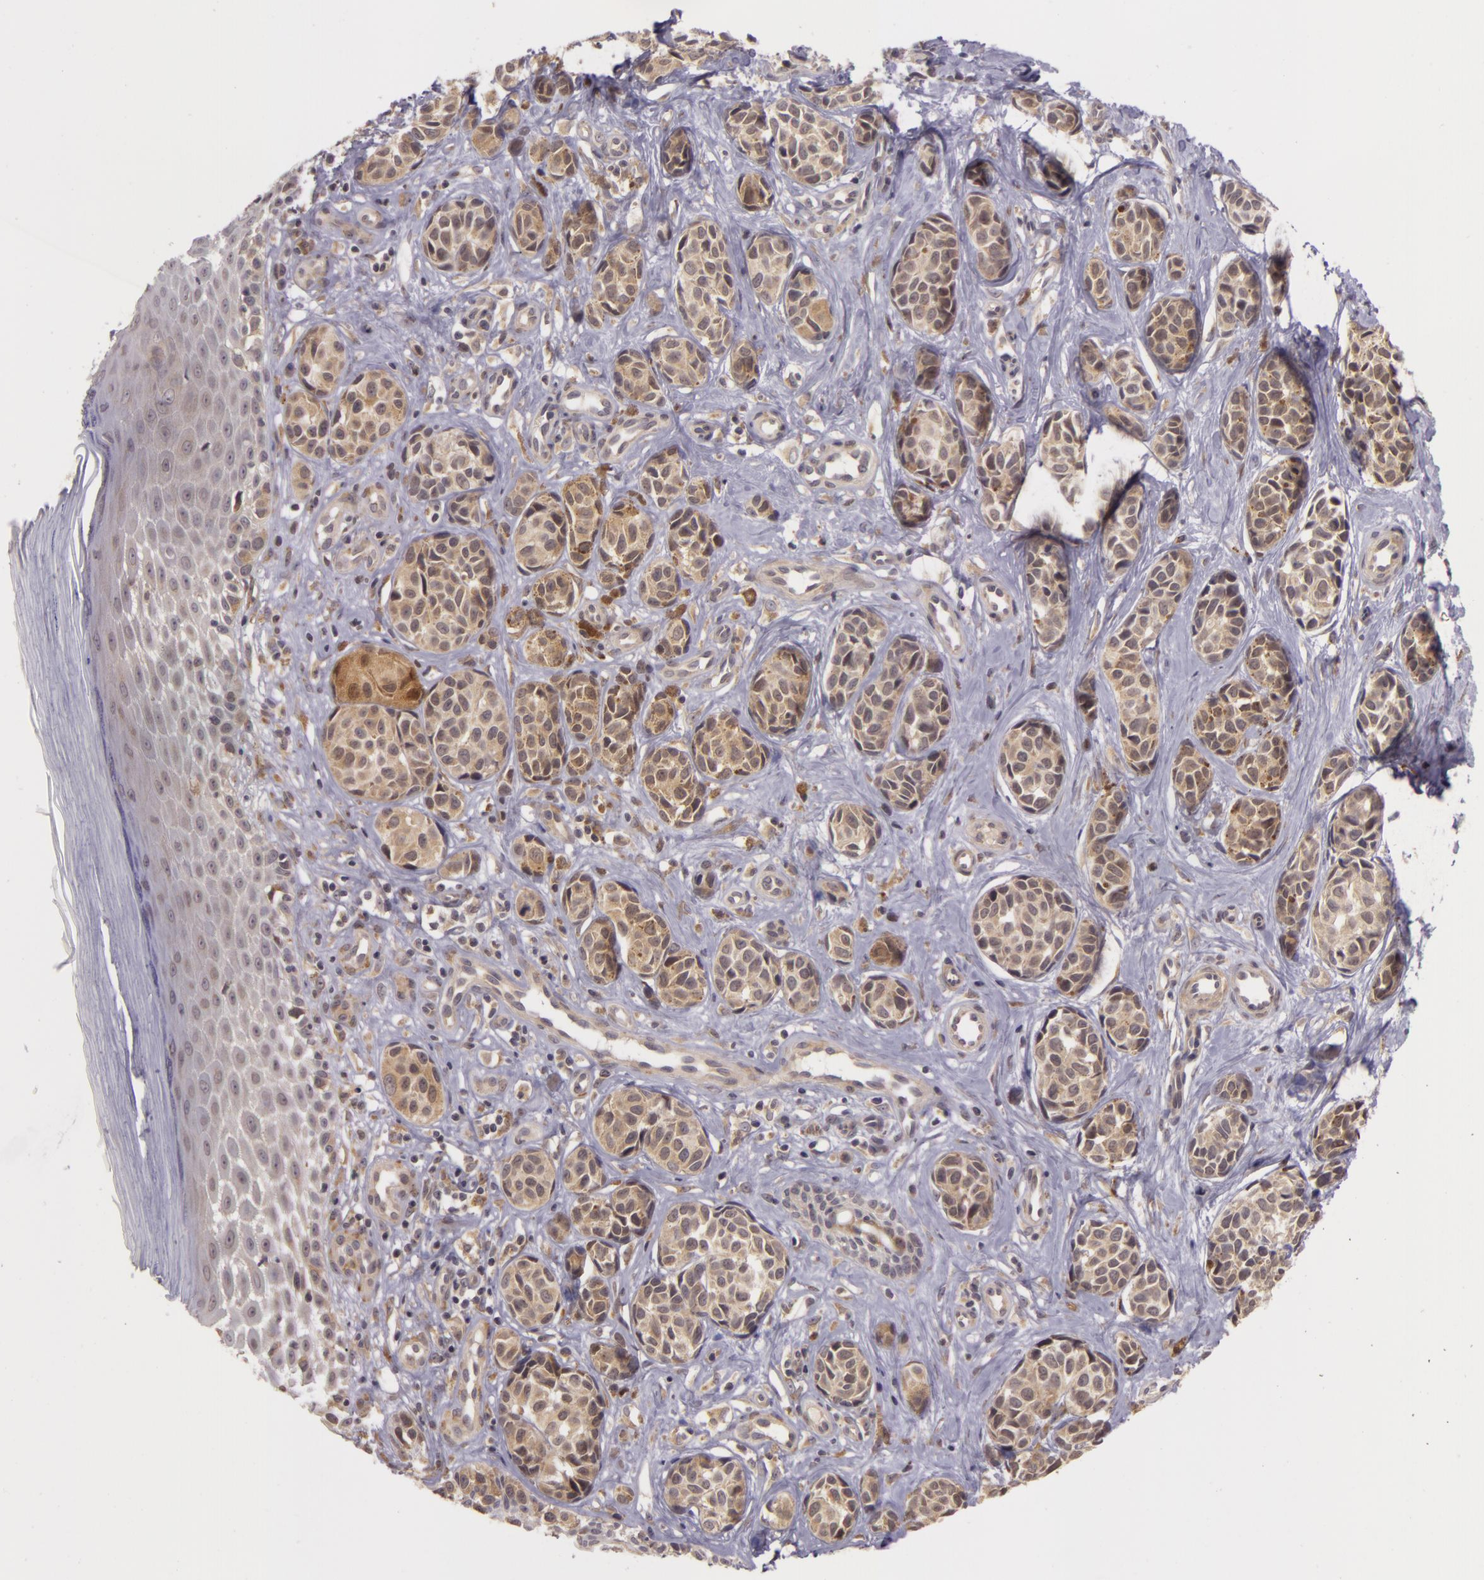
{"staining": {"intensity": "weak", "quantity": ">75%", "location": "cytoplasmic/membranous"}, "tissue": "melanoma", "cell_type": "Tumor cells", "image_type": "cancer", "snomed": [{"axis": "morphology", "description": "Malignant melanoma, NOS"}, {"axis": "topography", "description": "Skin"}], "caption": "IHC of human melanoma displays low levels of weak cytoplasmic/membranous positivity in about >75% of tumor cells. (brown staining indicates protein expression, while blue staining denotes nuclei).", "gene": "PPP1R3F", "patient": {"sex": "male", "age": 79}}